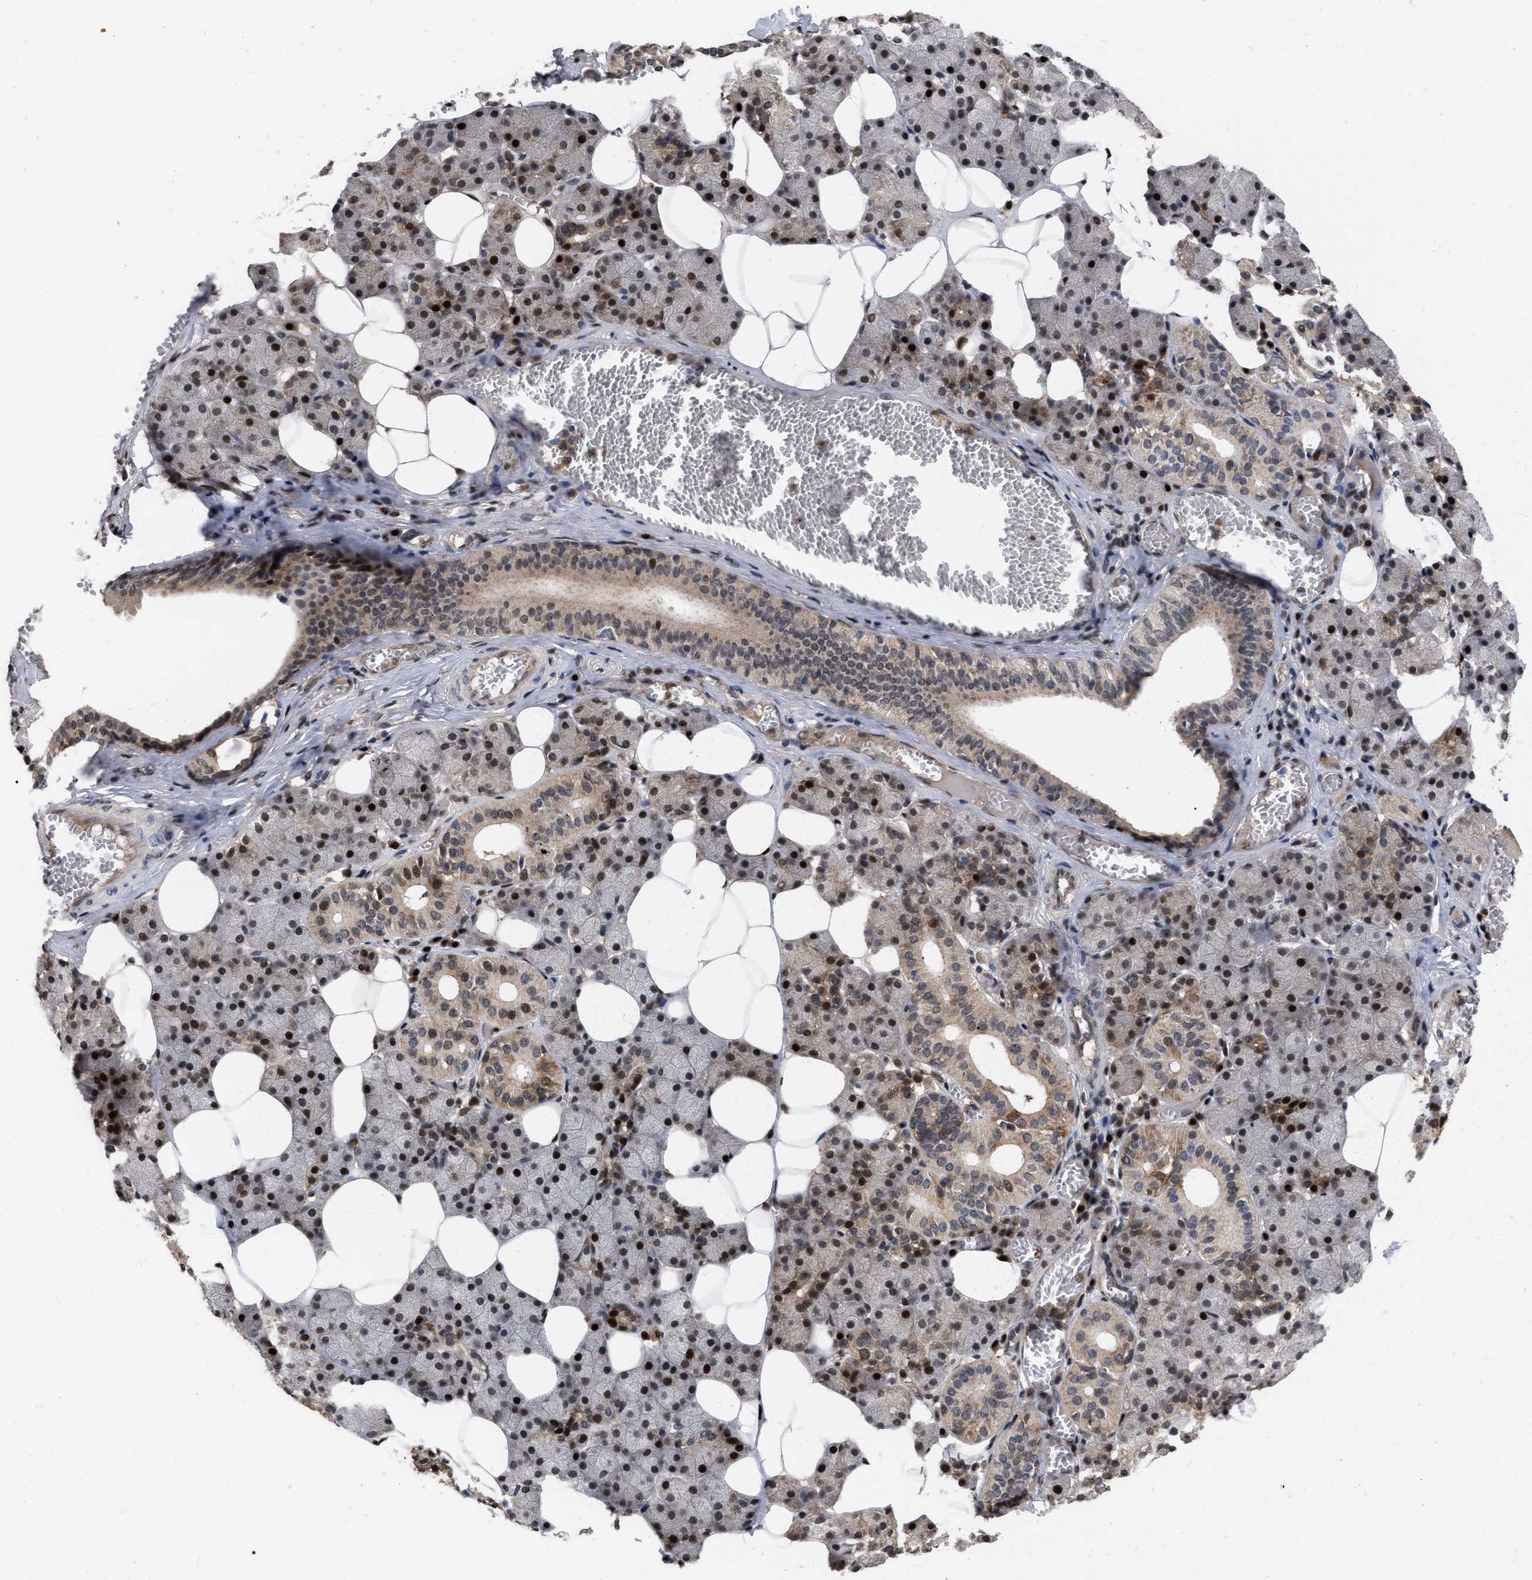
{"staining": {"intensity": "strong", "quantity": "25%-75%", "location": "cytoplasmic/membranous,nuclear"}, "tissue": "salivary gland", "cell_type": "Glandular cells", "image_type": "normal", "snomed": [{"axis": "morphology", "description": "Normal tissue, NOS"}, {"axis": "topography", "description": "Salivary gland"}], "caption": "Immunohistochemical staining of normal human salivary gland displays 25%-75% levels of strong cytoplasmic/membranous,nuclear protein staining in about 25%-75% of glandular cells. The protein of interest is shown in brown color, while the nuclei are stained blue.", "gene": "MDM4", "patient": {"sex": "female", "age": 33}}